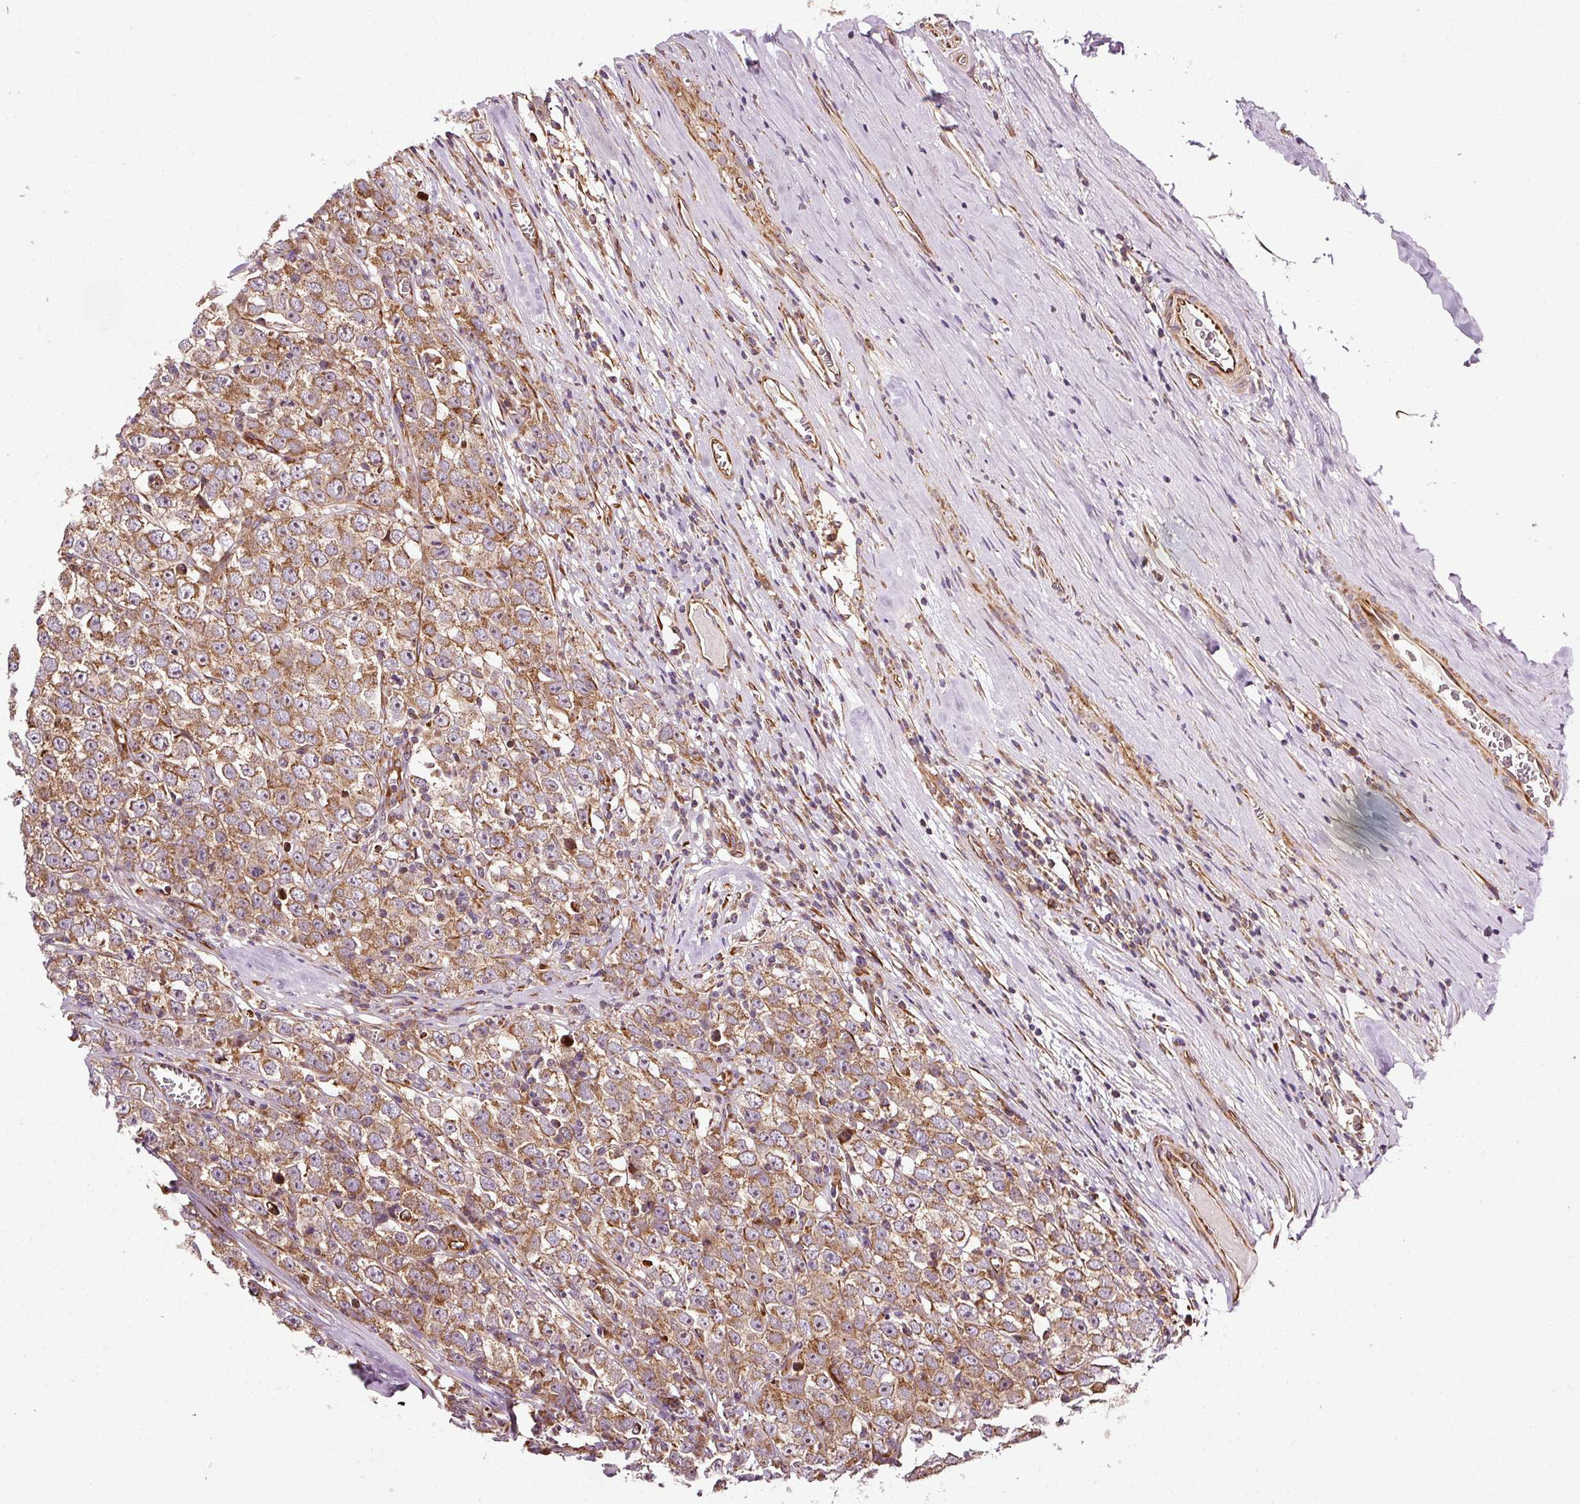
{"staining": {"intensity": "moderate", "quantity": ">75%", "location": "cytoplasmic/membranous"}, "tissue": "testis cancer", "cell_type": "Tumor cells", "image_type": "cancer", "snomed": [{"axis": "morphology", "description": "Seminoma, NOS"}, {"axis": "morphology", "description": "Carcinoma, Embryonal, NOS"}, {"axis": "topography", "description": "Testis"}], "caption": "Immunohistochemistry (IHC) (DAB (3,3'-diaminobenzidine)) staining of testis cancer shows moderate cytoplasmic/membranous protein positivity in about >75% of tumor cells.", "gene": "ISCU", "patient": {"sex": "male", "age": 52}}